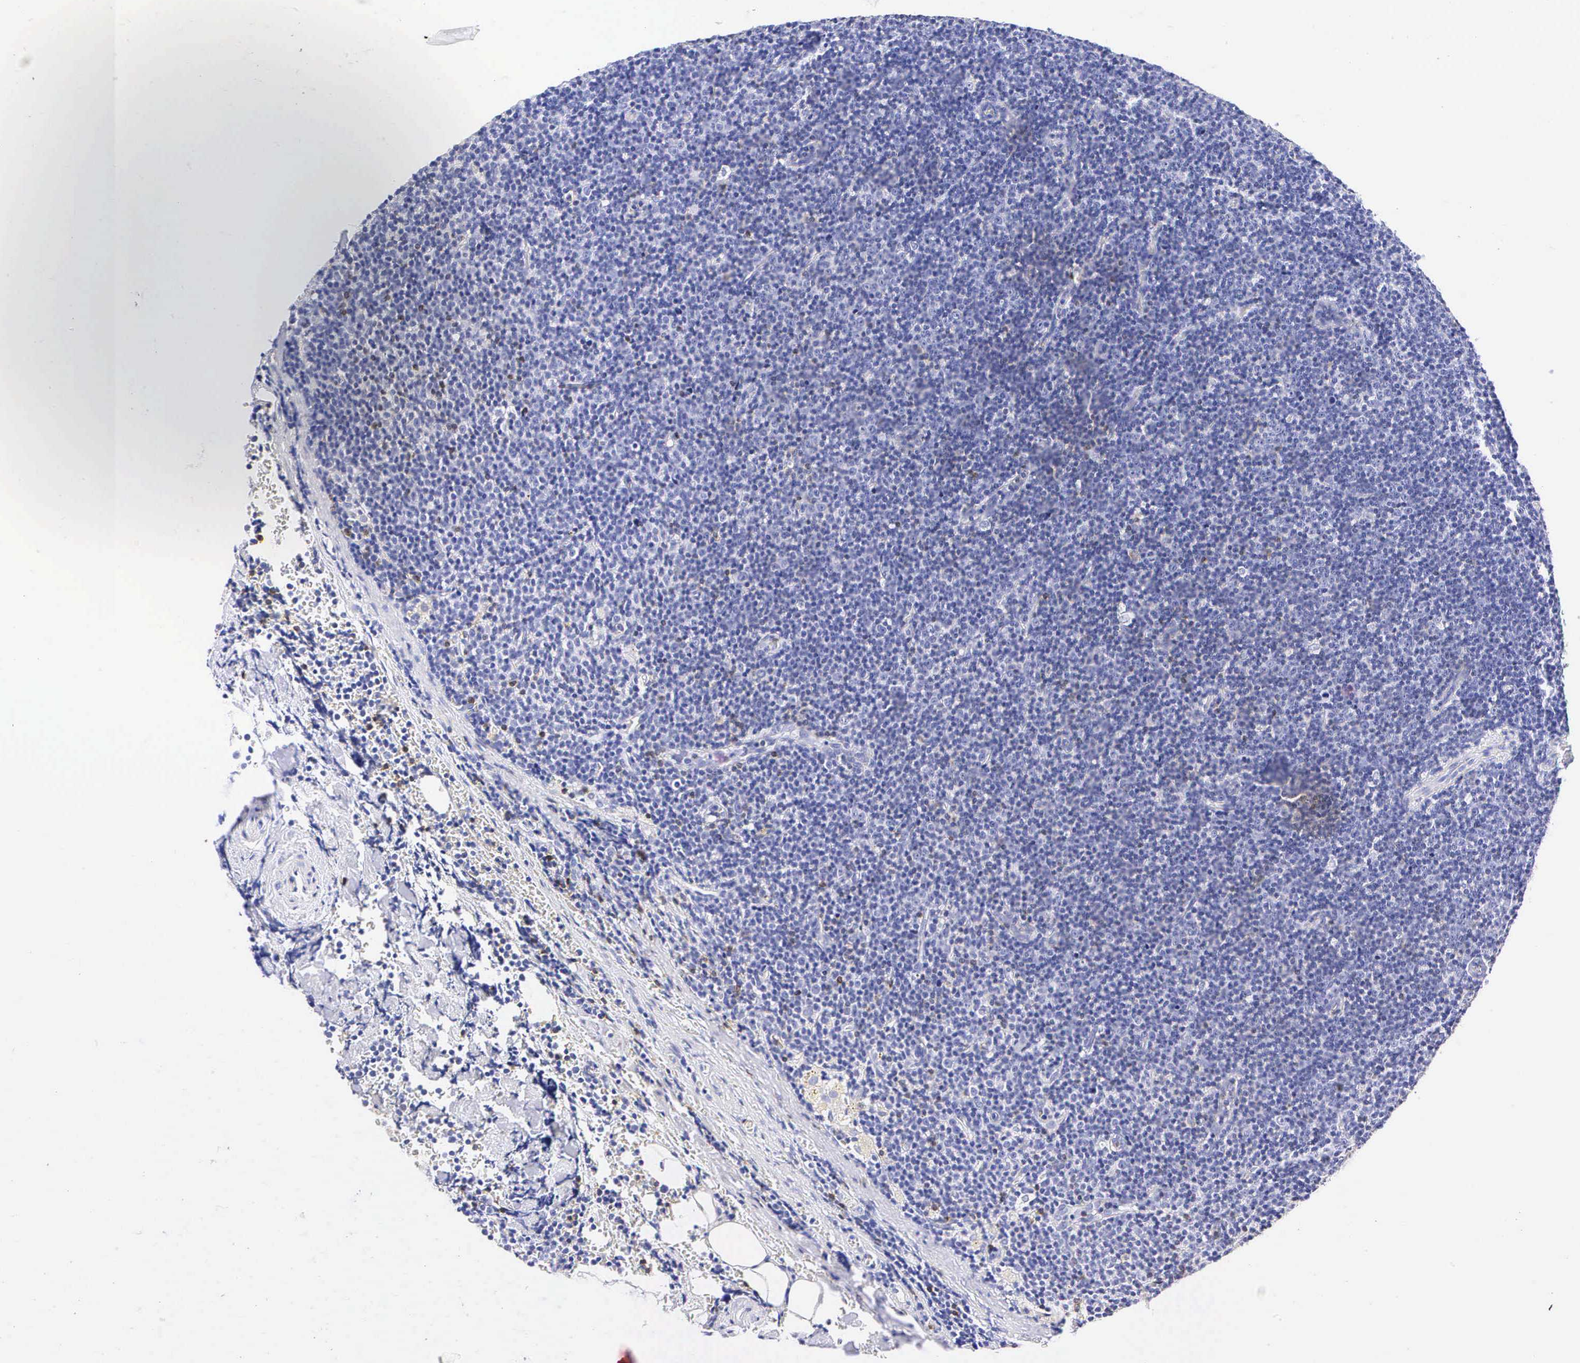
{"staining": {"intensity": "negative", "quantity": "none", "location": "none"}, "tissue": "lymphoma", "cell_type": "Tumor cells", "image_type": "cancer", "snomed": [{"axis": "morphology", "description": "Malignant lymphoma, non-Hodgkin's type, Low grade"}, {"axis": "topography", "description": "Lymph node"}], "caption": "DAB immunohistochemical staining of malignant lymphoma, non-Hodgkin's type (low-grade) displays no significant staining in tumor cells.", "gene": "CD3E", "patient": {"sex": "male", "age": 57}}